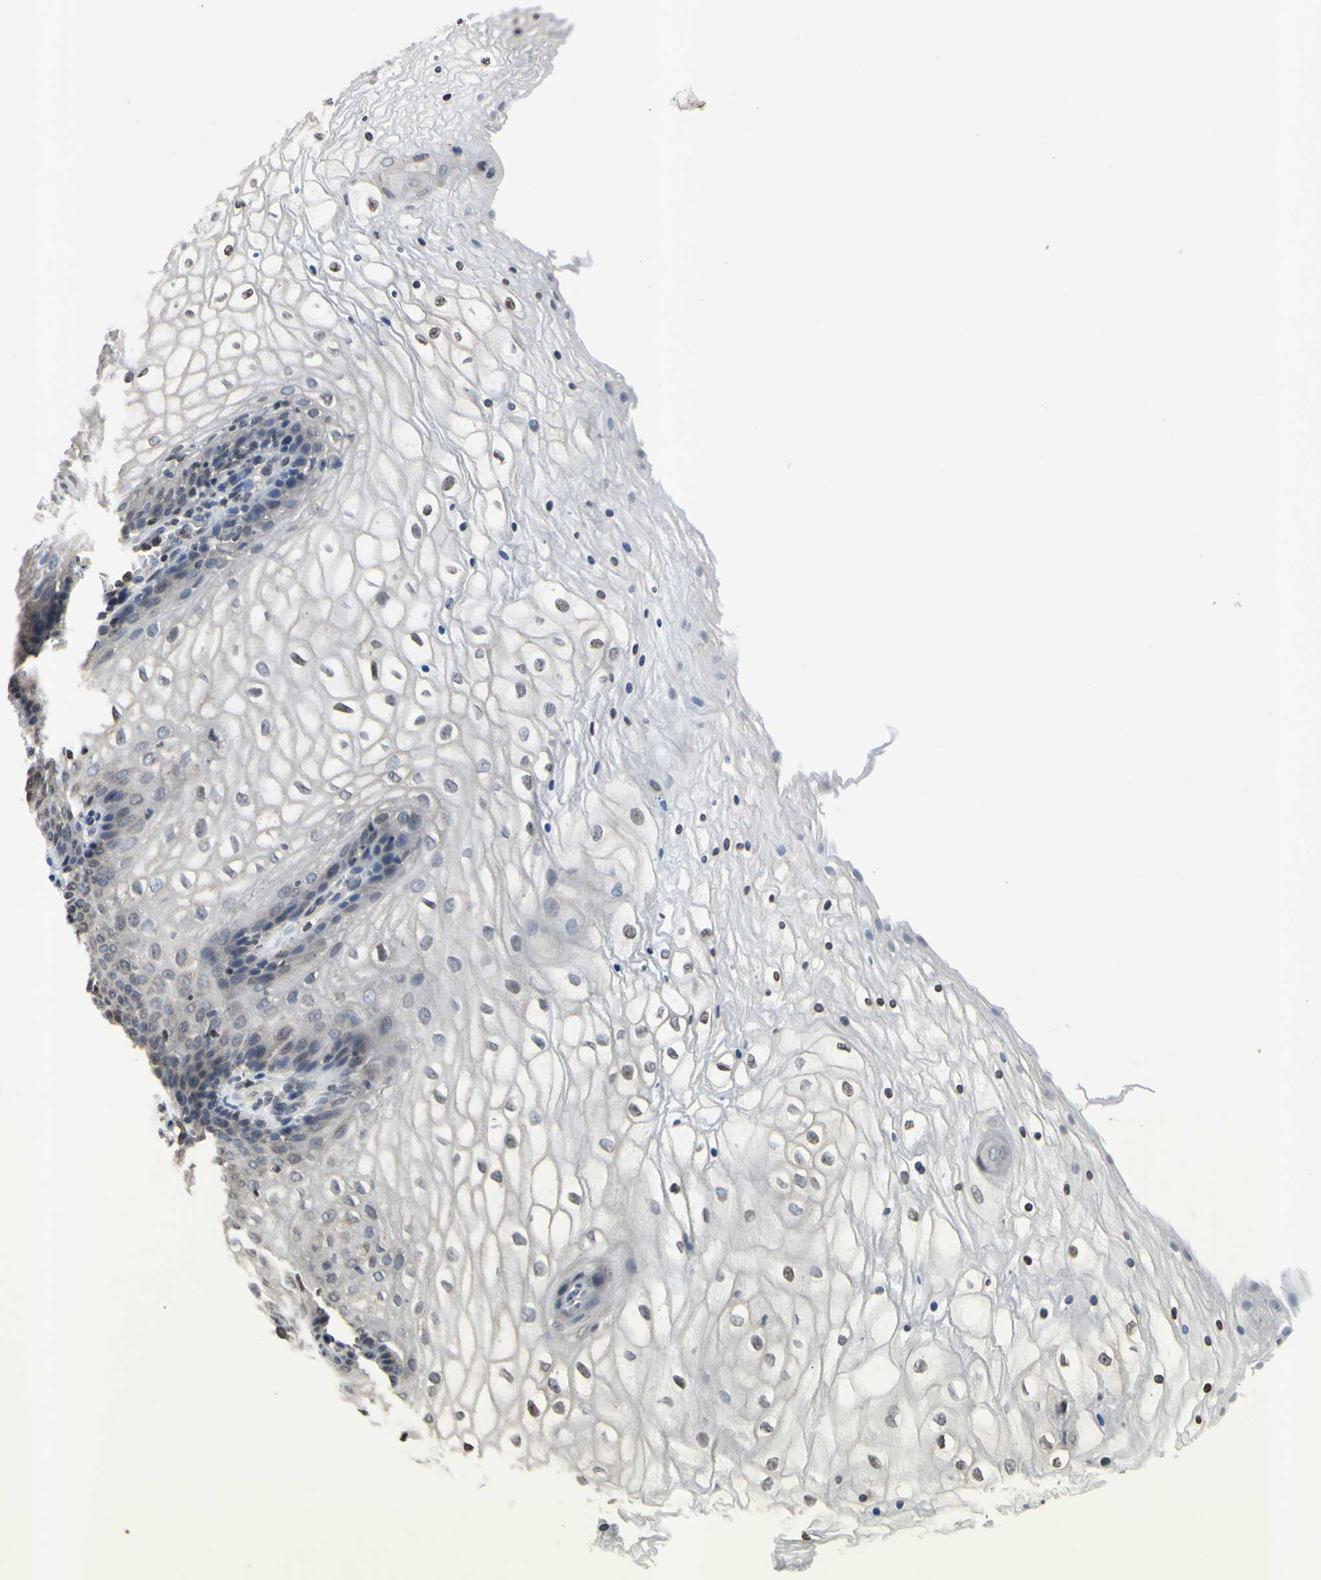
{"staining": {"intensity": "weak", "quantity": "25%-75%", "location": "nuclear"}, "tissue": "vagina", "cell_type": "Squamous epithelial cells", "image_type": "normal", "snomed": [{"axis": "morphology", "description": "Normal tissue, NOS"}, {"axis": "topography", "description": "Vagina"}], "caption": "This photomicrograph reveals immunohistochemistry (IHC) staining of benign human vagina, with low weak nuclear positivity in approximately 25%-75% of squamous epithelial cells.", "gene": "ARG1", "patient": {"sex": "female", "age": 34}}